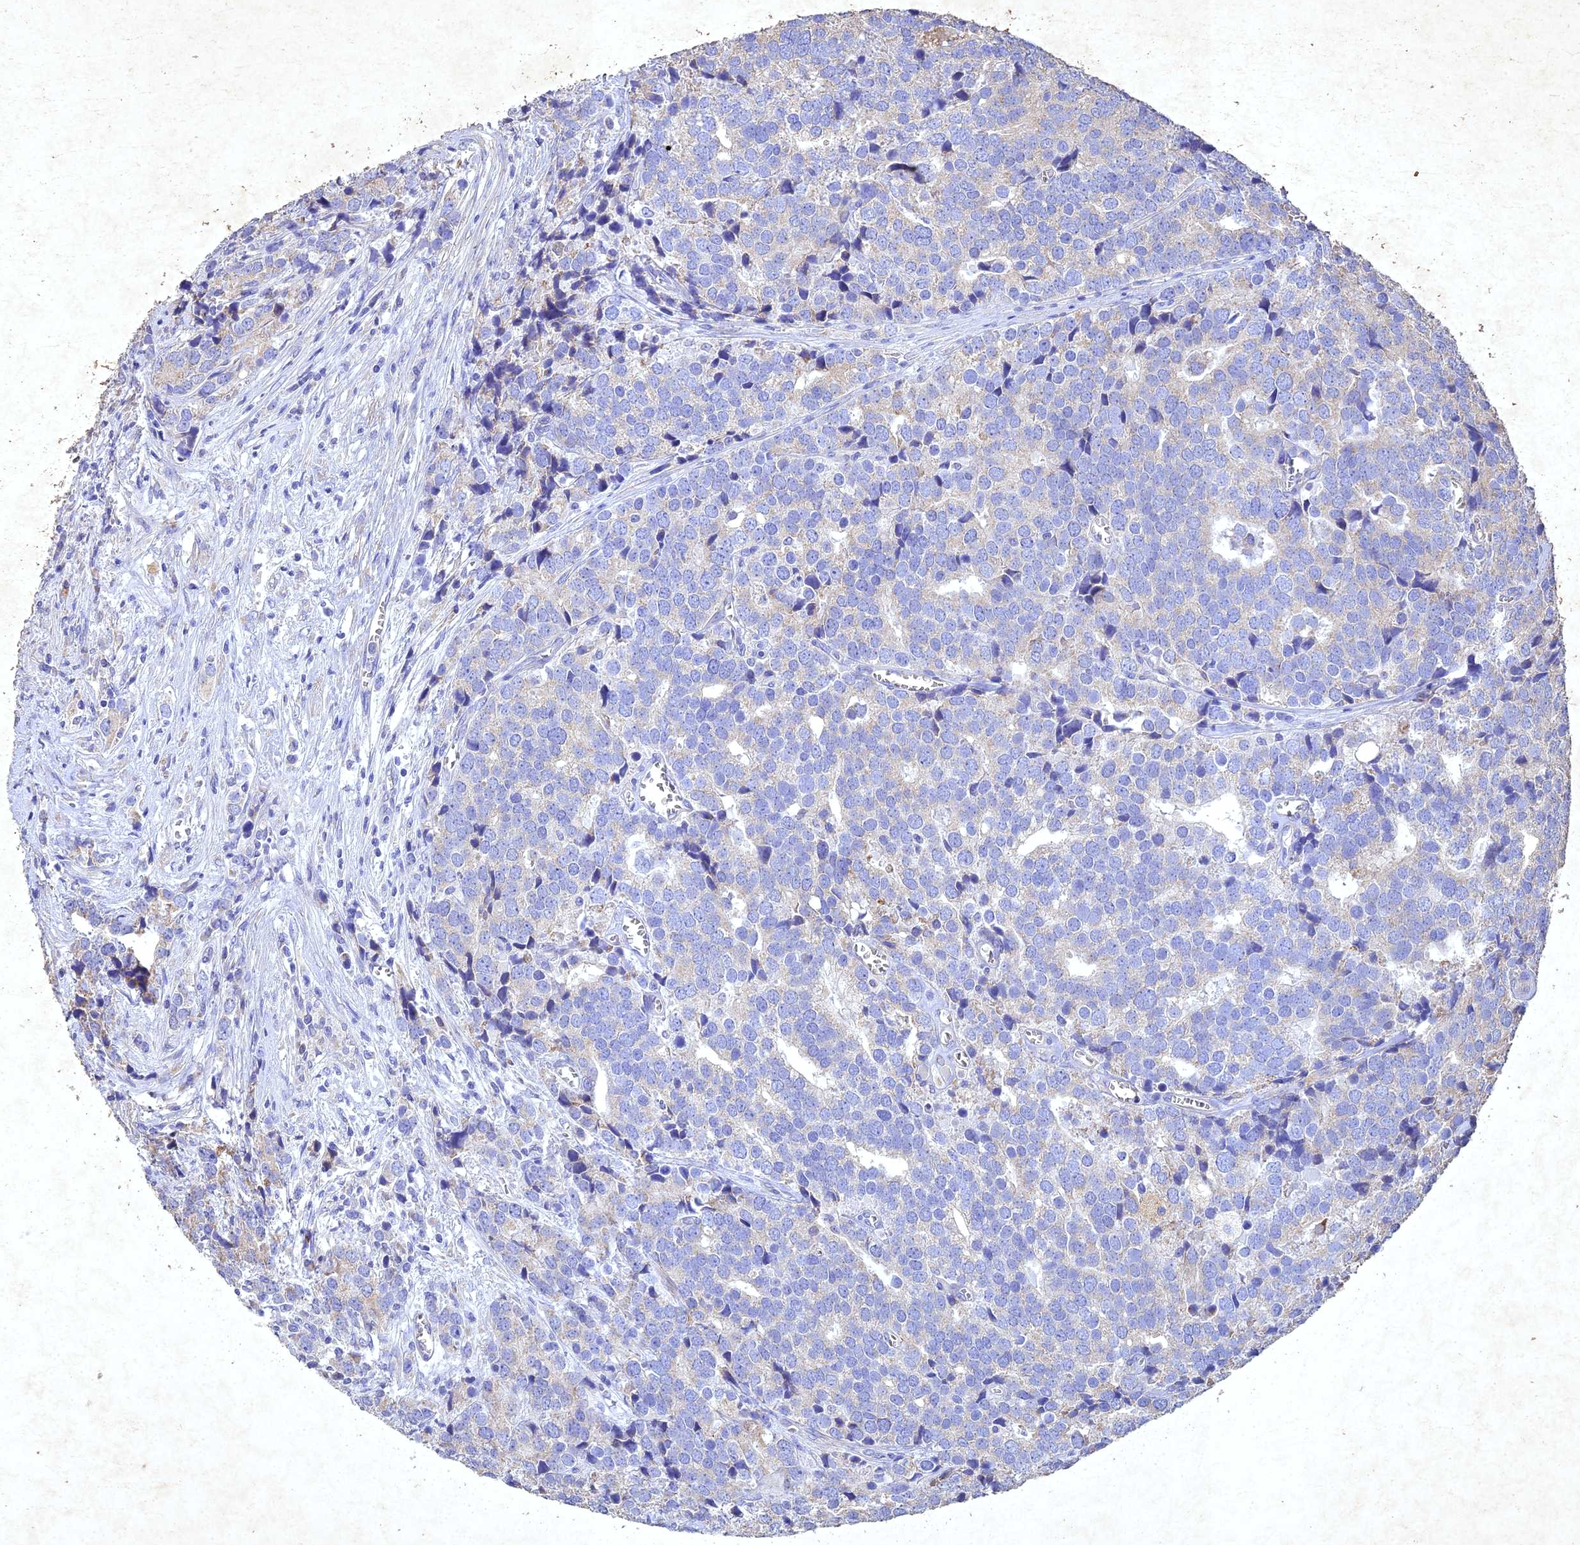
{"staining": {"intensity": "negative", "quantity": "none", "location": "none"}, "tissue": "prostate cancer", "cell_type": "Tumor cells", "image_type": "cancer", "snomed": [{"axis": "morphology", "description": "Adenocarcinoma, High grade"}, {"axis": "topography", "description": "Prostate"}], "caption": "Immunohistochemical staining of human prostate high-grade adenocarcinoma reveals no significant staining in tumor cells. (Stains: DAB immunohistochemistry with hematoxylin counter stain, Microscopy: brightfield microscopy at high magnification).", "gene": "NDUFV1", "patient": {"sex": "male", "age": 71}}